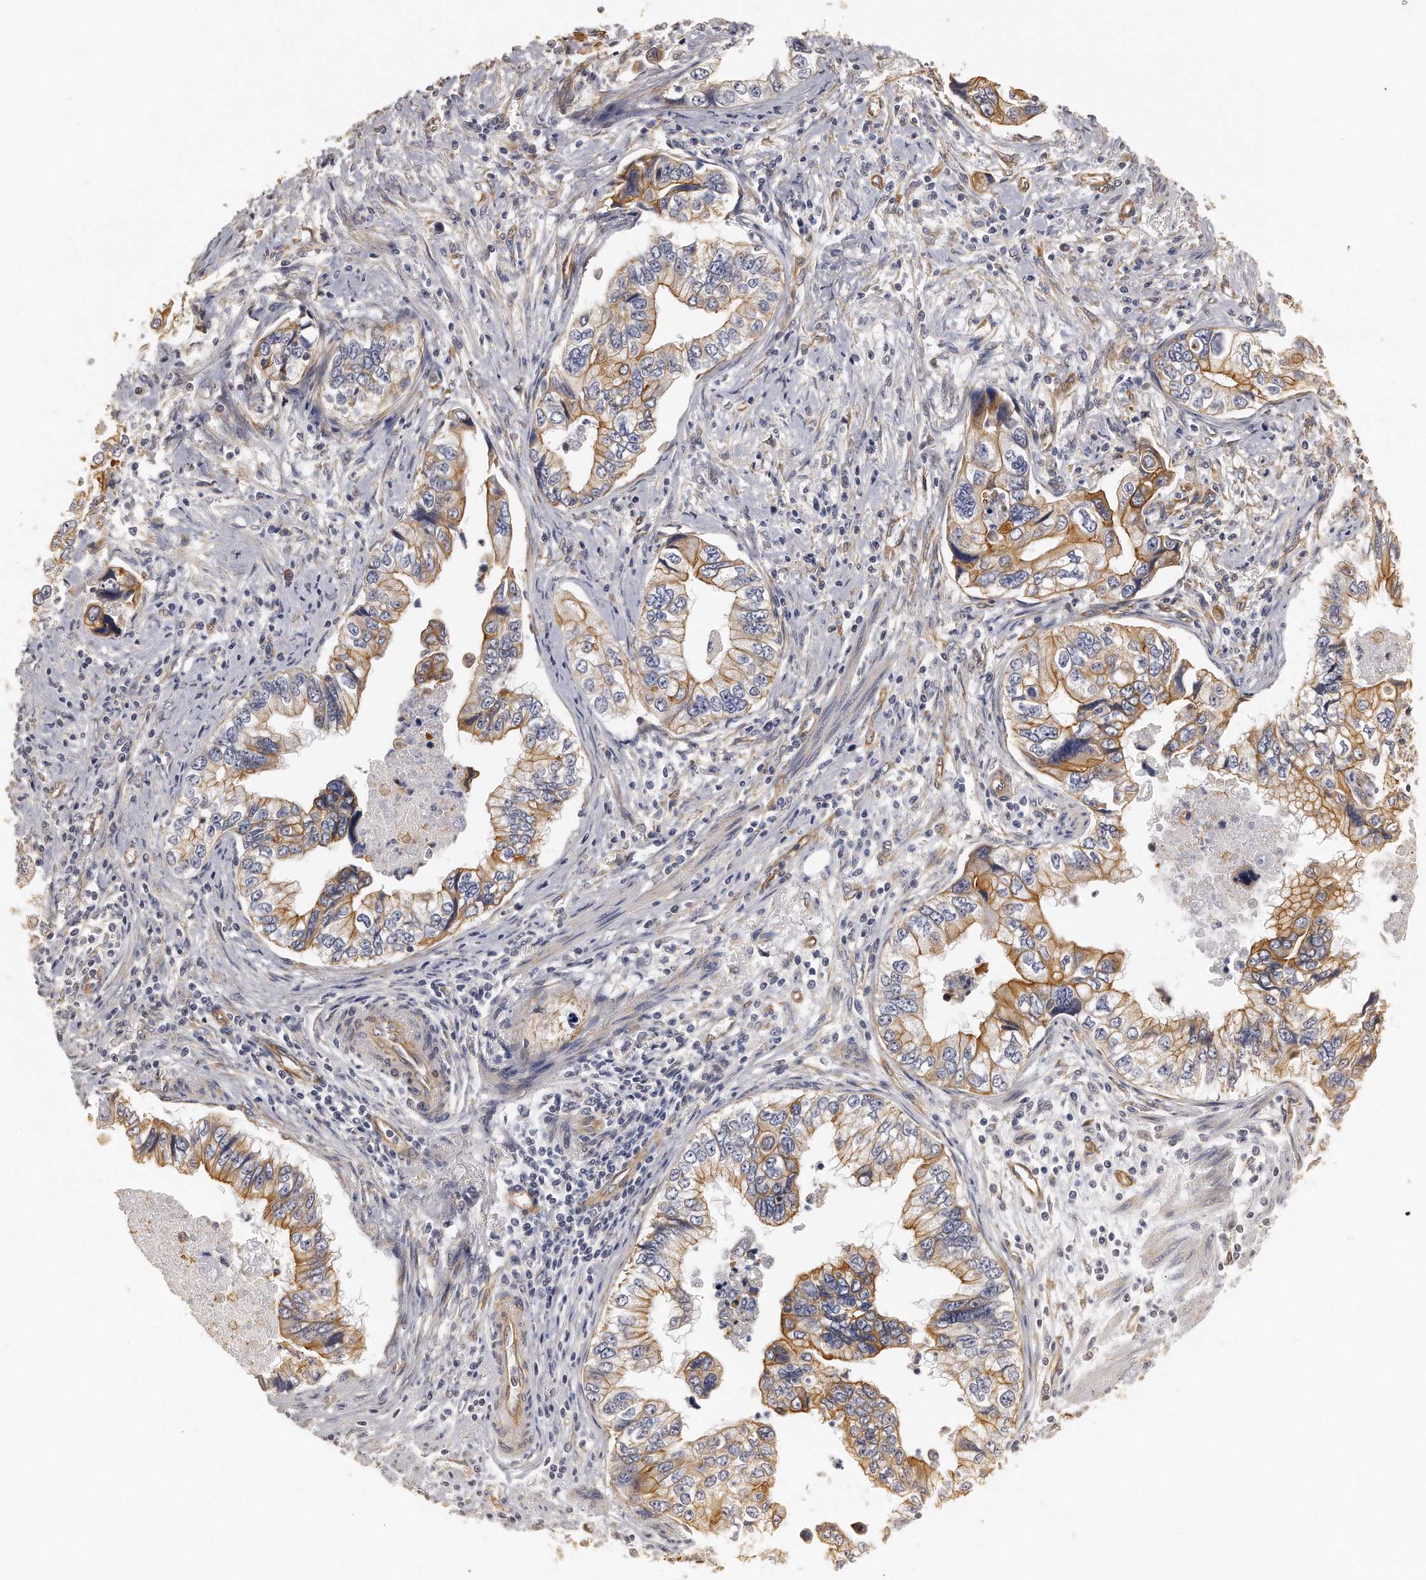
{"staining": {"intensity": "moderate", "quantity": ">75%", "location": "cytoplasmic/membranous"}, "tissue": "stomach cancer", "cell_type": "Tumor cells", "image_type": "cancer", "snomed": [{"axis": "morphology", "description": "Adenocarcinoma, NOS"}, {"axis": "topography", "description": "Pancreas"}, {"axis": "topography", "description": "Stomach, upper"}], "caption": "Immunohistochemical staining of stomach cancer exhibits medium levels of moderate cytoplasmic/membranous expression in about >75% of tumor cells.", "gene": "CHST7", "patient": {"sex": "male", "age": 77}}